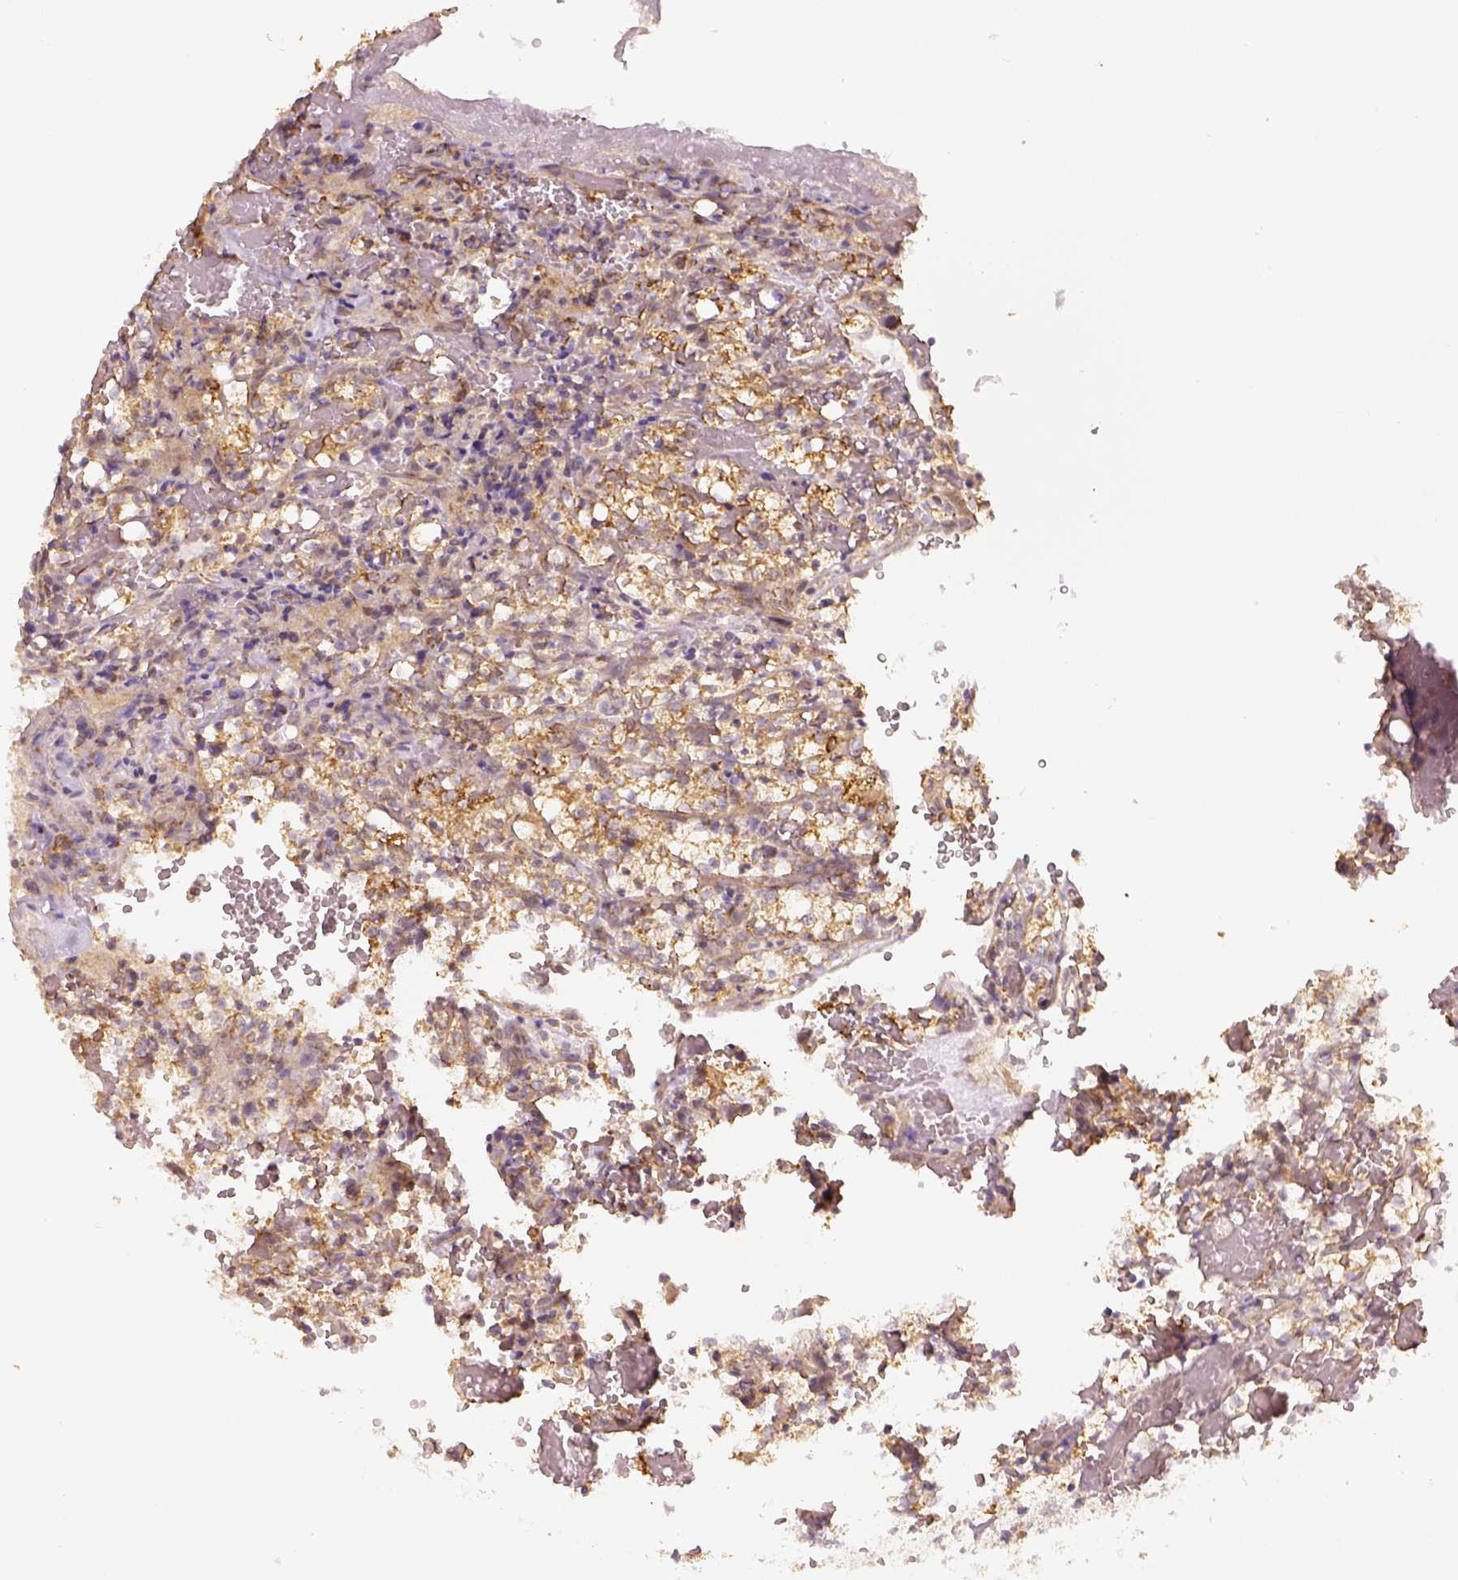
{"staining": {"intensity": "moderate", "quantity": ">75%", "location": "cytoplasmic/membranous"}, "tissue": "renal cancer", "cell_type": "Tumor cells", "image_type": "cancer", "snomed": [{"axis": "morphology", "description": "Adenocarcinoma, NOS"}, {"axis": "topography", "description": "Kidney"}], "caption": "Tumor cells display moderate cytoplasmic/membranous positivity in approximately >75% of cells in renal cancer. The staining was performed using DAB (3,3'-diaminobenzidine), with brown indicating positive protein expression. Nuclei are stained blue with hematoxylin.", "gene": "PAIP1", "patient": {"sex": "female", "age": 69}}